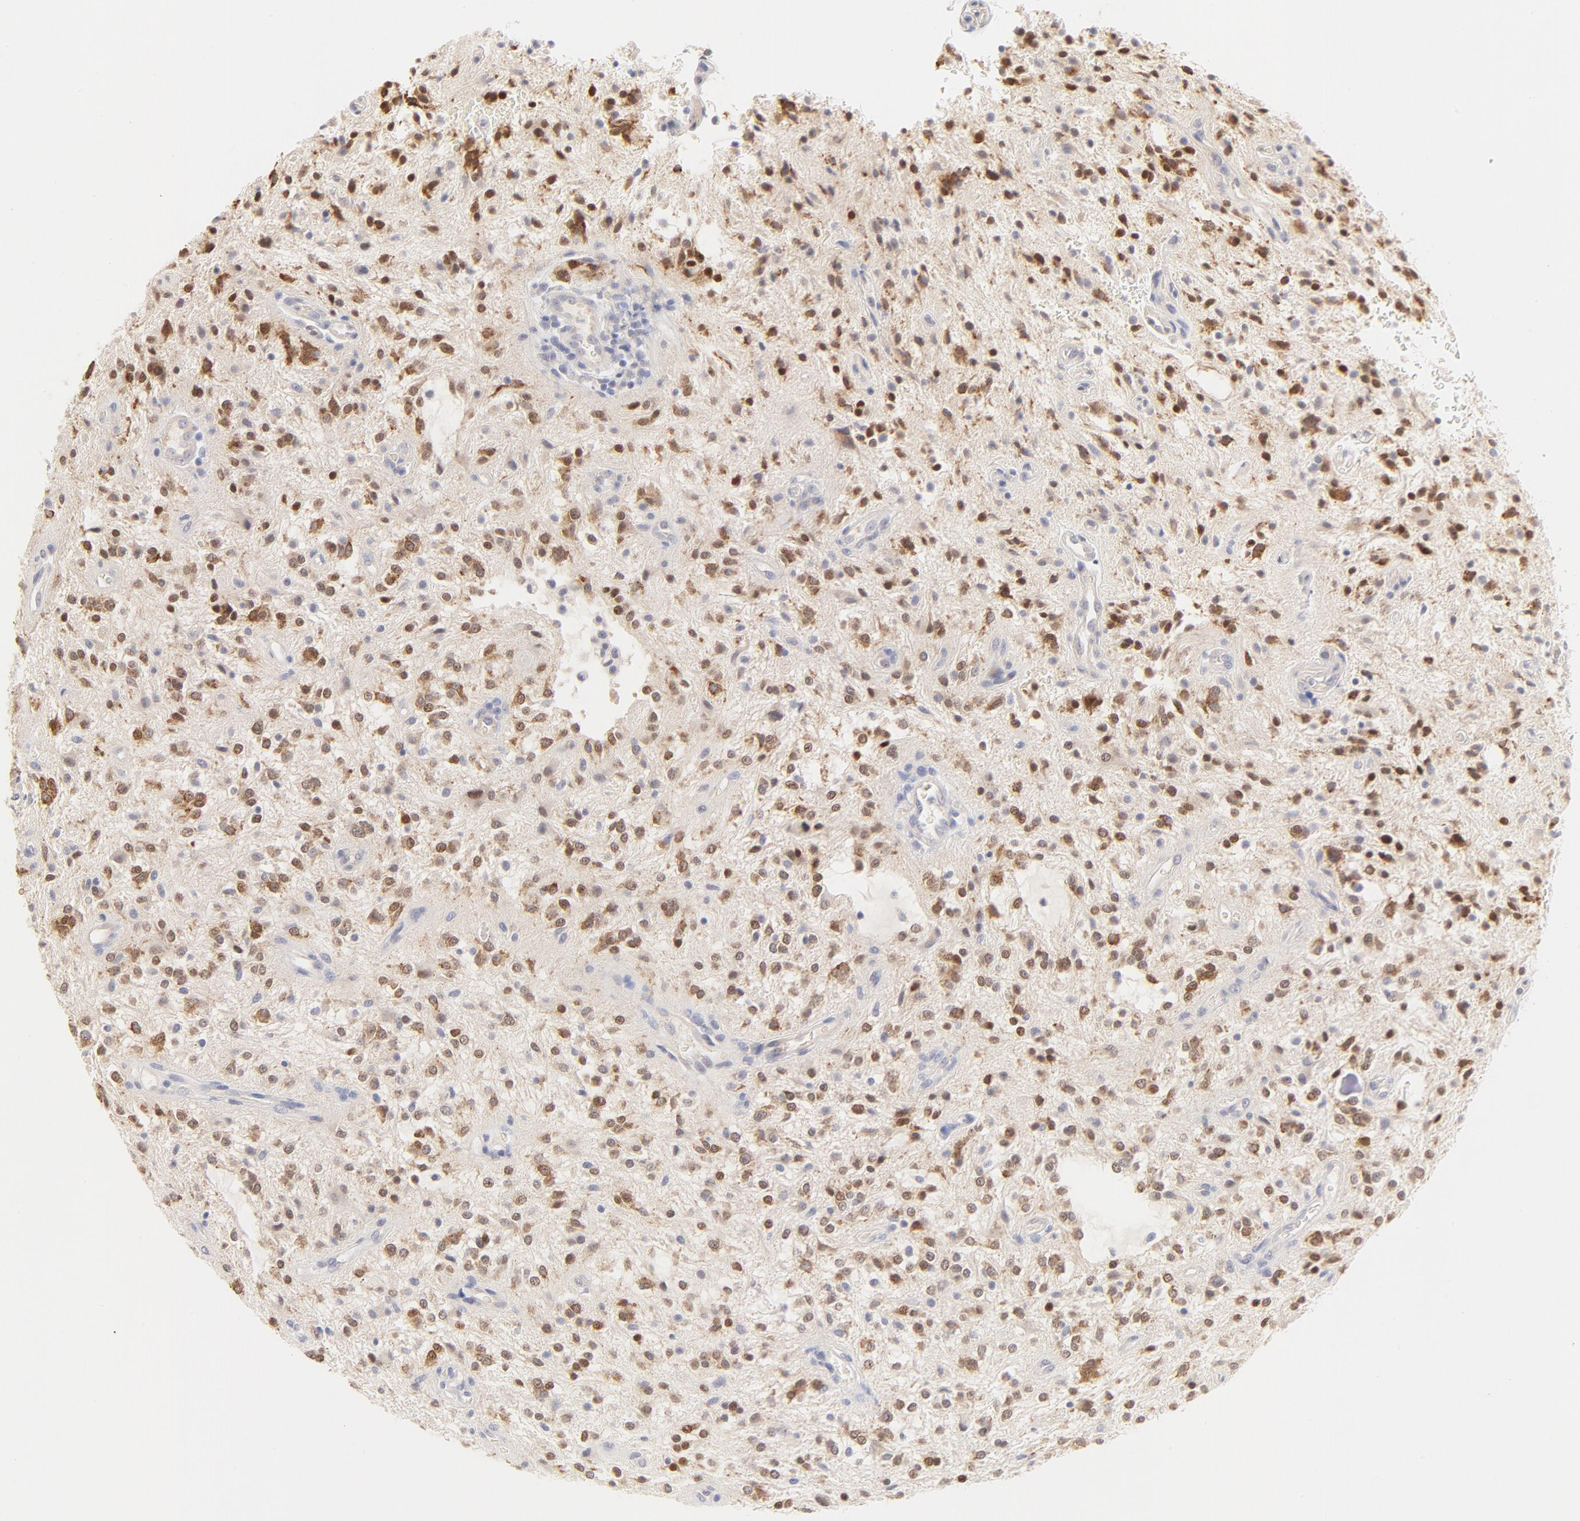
{"staining": {"intensity": "strong", "quantity": "25%-75%", "location": "cytoplasmic/membranous,nuclear"}, "tissue": "glioma", "cell_type": "Tumor cells", "image_type": "cancer", "snomed": [{"axis": "morphology", "description": "Glioma, malignant, NOS"}, {"axis": "topography", "description": "Cerebellum"}], "caption": "Immunohistochemical staining of human malignant glioma demonstrates strong cytoplasmic/membranous and nuclear protein expression in approximately 25%-75% of tumor cells. (brown staining indicates protein expression, while blue staining denotes nuclei).", "gene": "NKX2-2", "patient": {"sex": "female", "age": 10}}